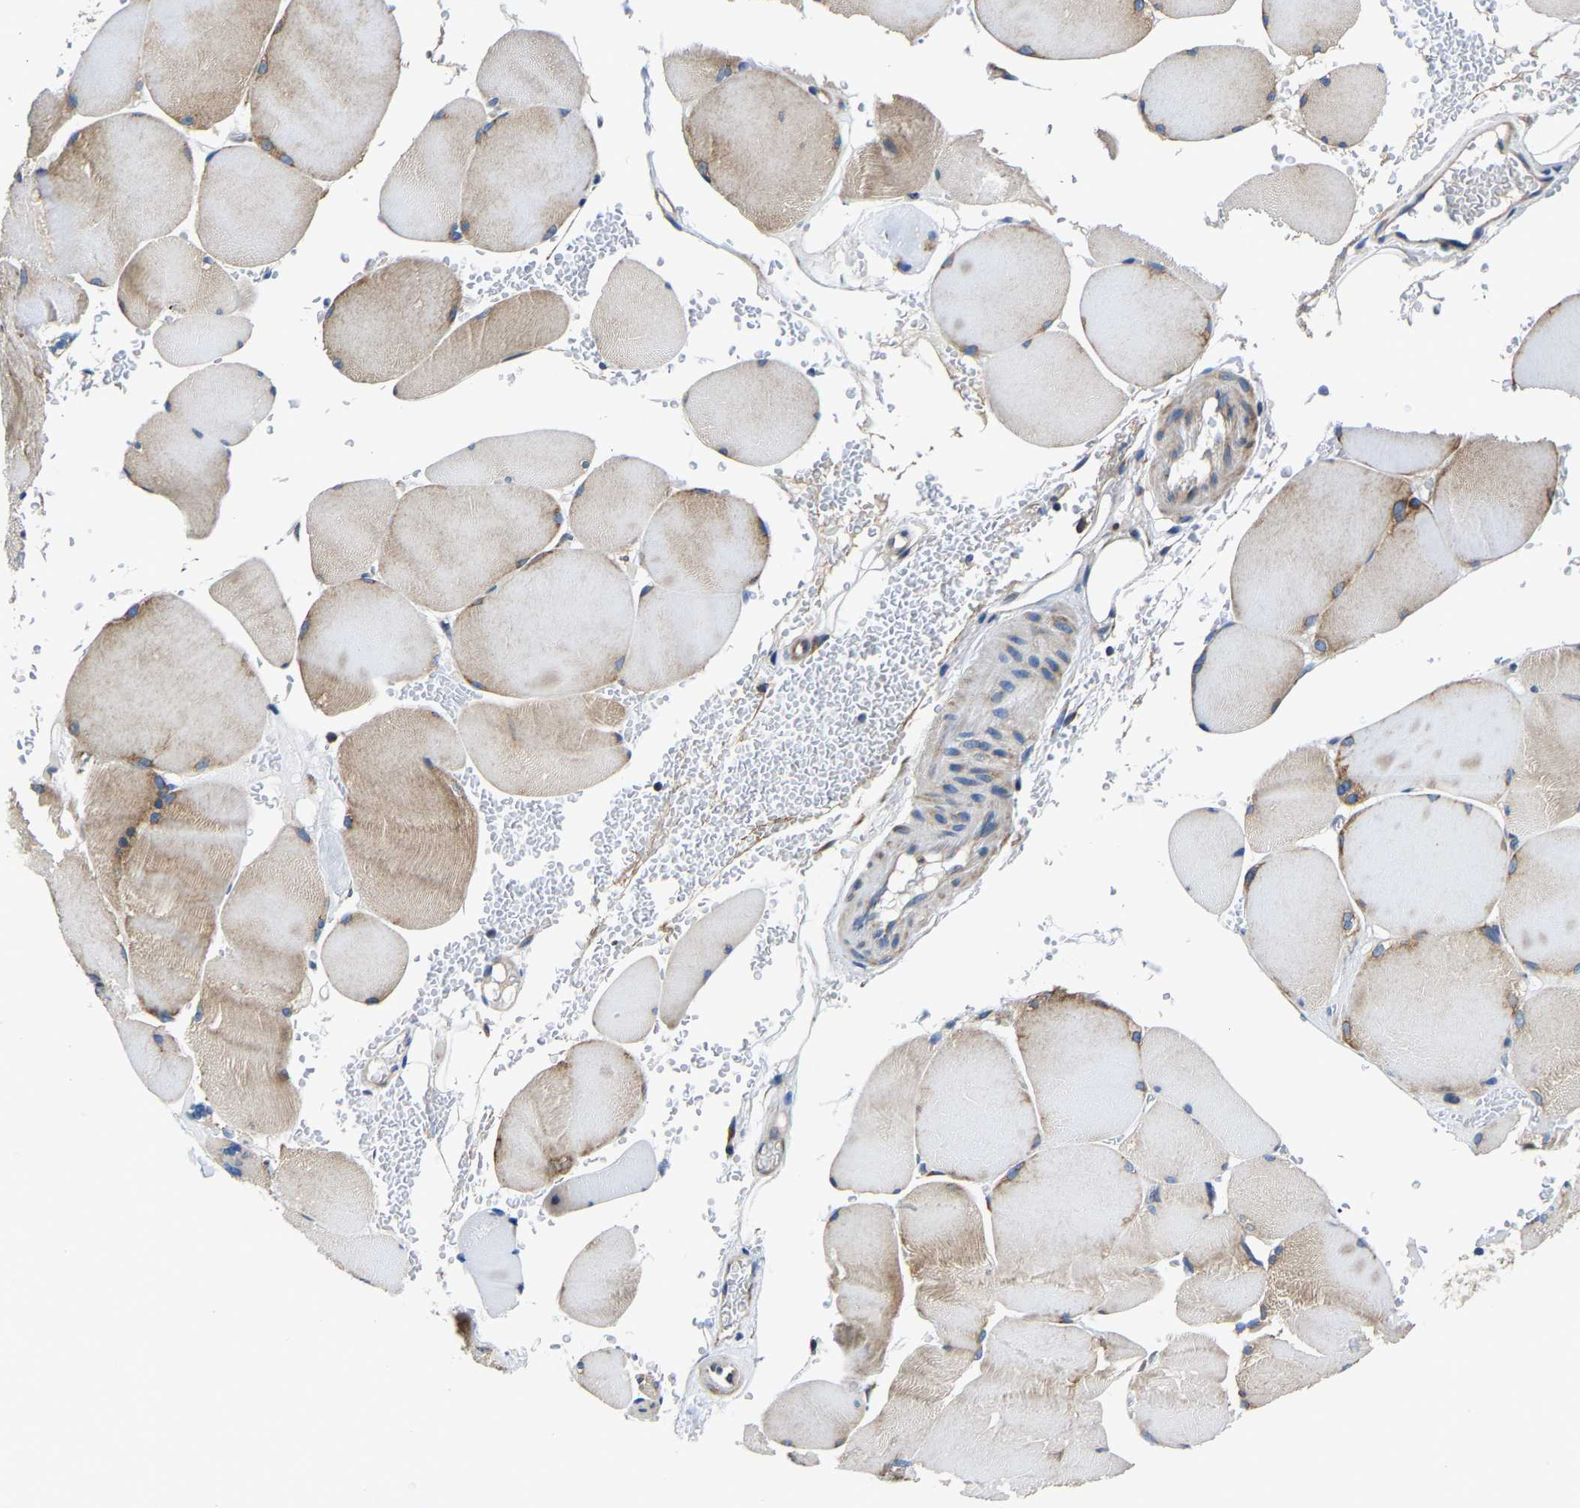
{"staining": {"intensity": "weak", "quantity": "25%-75%", "location": "cytoplasmic/membranous"}, "tissue": "skeletal muscle", "cell_type": "Myocytes", "image_type": "normal", "snomed": [{"axis": "morphology", "description": "Normal tissue, NOS"}, {"axis": "topography", "description": "Skin"}, {"axis": "topography", "description": "Skeletal muscle"}], "caption": "The immunohistochemical stain labels weak cytoplasmic/membranous expression in myocytes of unremarkable skeletal muscle. The staining is performed using DAB brown chromogen to label protein expression. The nuclei are counter-stained blue using hematoxylin.", "gene": "G3BP2", "patient": {"sex": "male", "age": 83}}